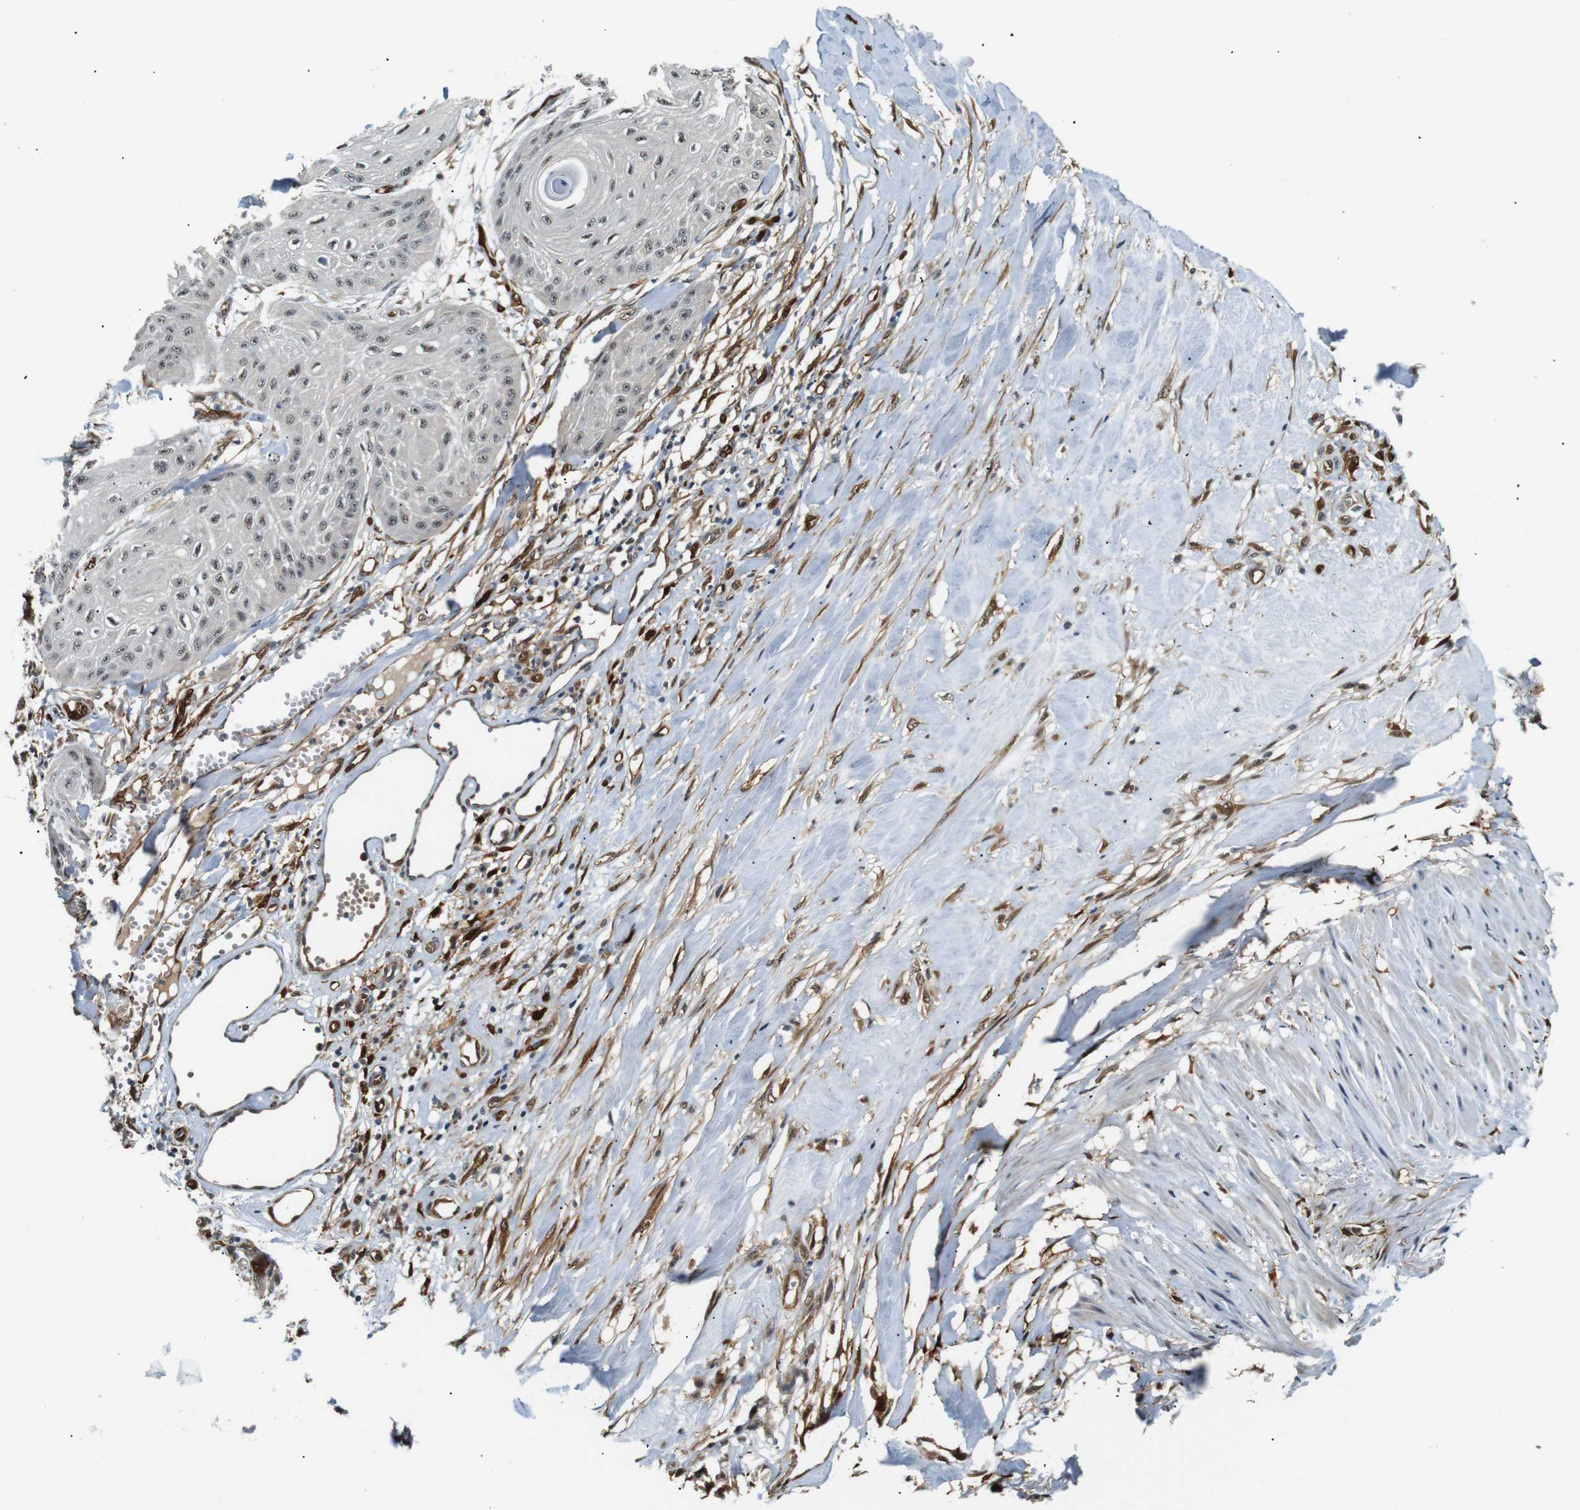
{"staining": {"intensity": "weak", "quantity": ">75%", "location": "nuclear"}, "tissue": "skin cancer", "cell_type": "Tumor cells", "image_type": "cancer", "snomed": [{"axis": "morphology", "description": "Squamous cell carcinoma, NOS"}, {"axis": "topography", "description": "Skin"}], "caption": "Tumor cells exhibit low levels of weak nuclear staining in approximately >75% of cells in skin squamous cell carcinoma.", "gene": "LXN", "patient": {"sex": "male", "age": 74}}